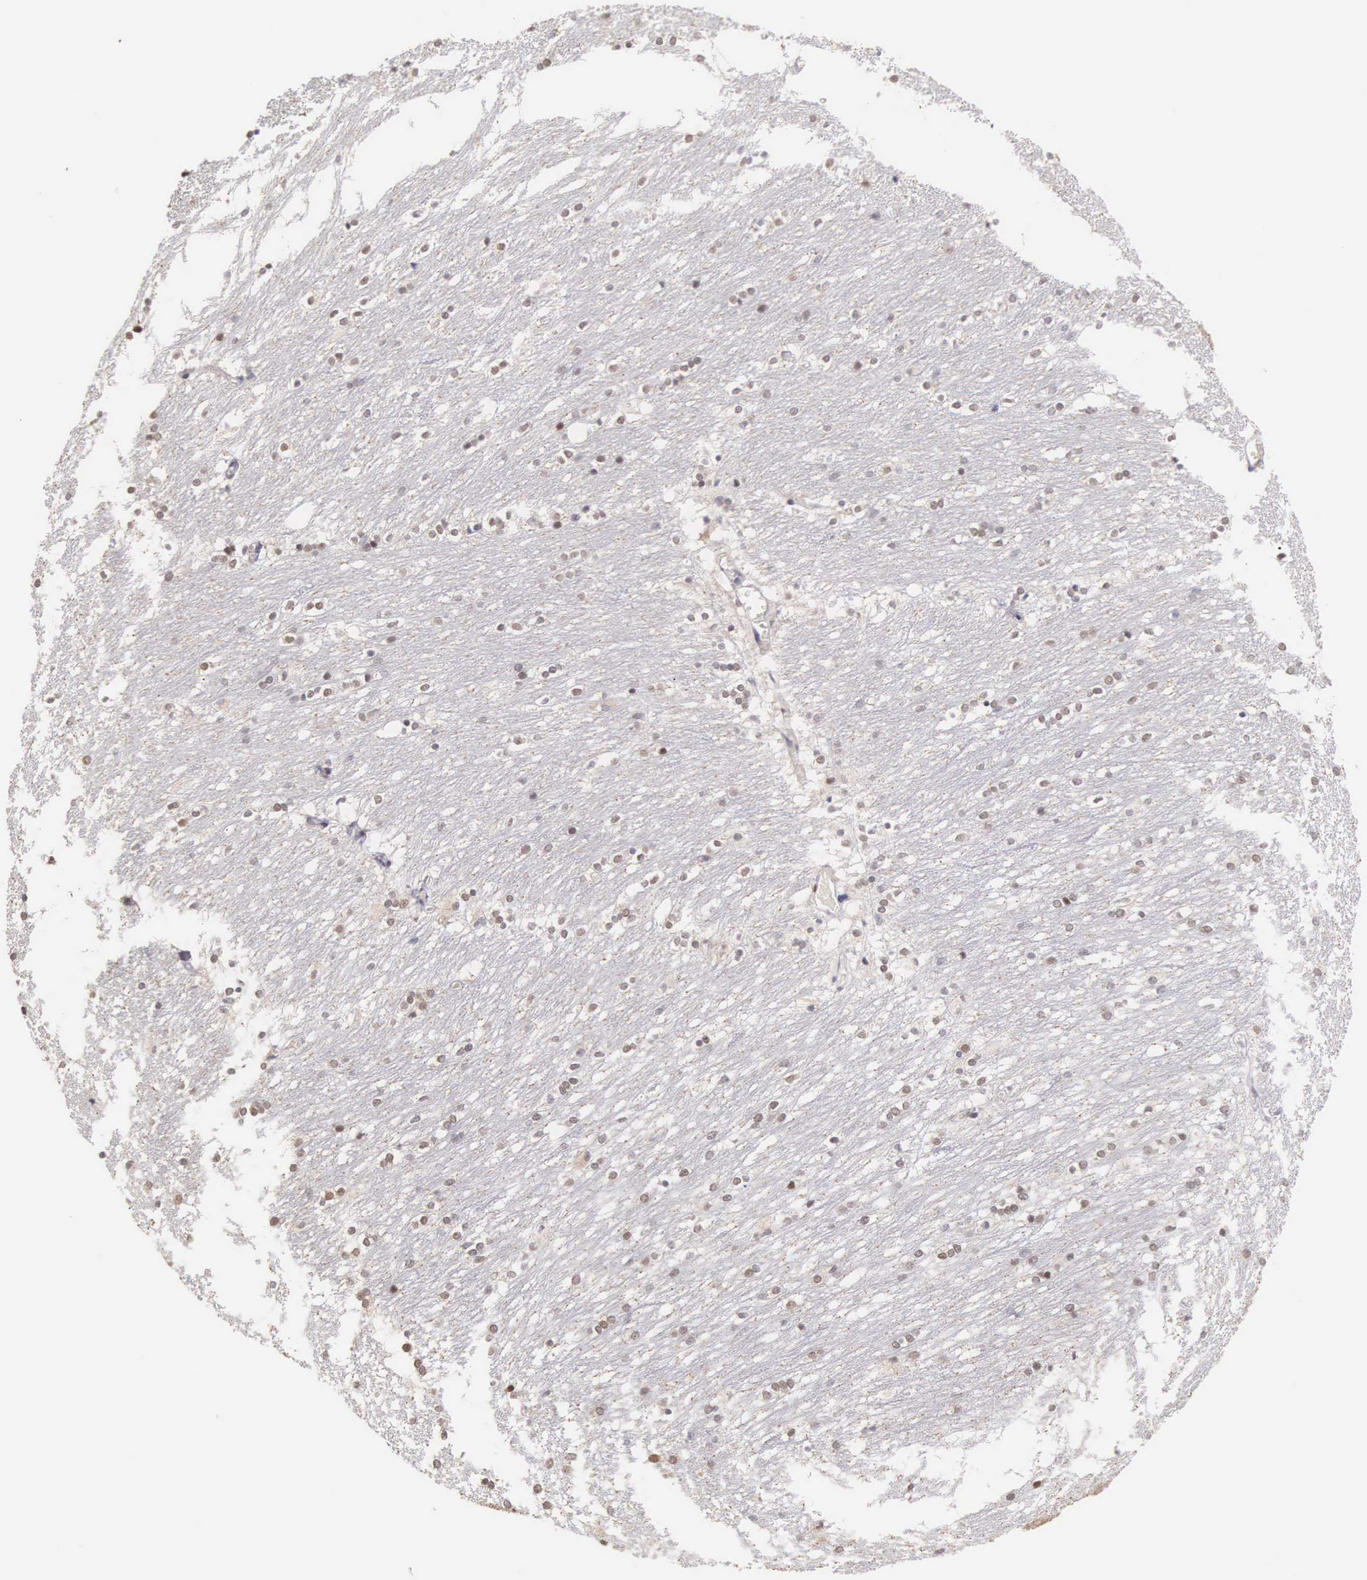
{"staining": {"intensity": "weak", "quantity": "25%-75%", "location": "cytoplasmic/membranous"}, "tissue": "caudate", "cell_type": "Glial cells", "image_type": "normal", "snomed": [{"axis": "morphology", "description": "Normal tissue, NOS"}, {"axis": "topography", "description": "Lateral ventricle wall"}], "caption": "Protein expression analysis of unremarkable caudate displays weak cytoplasmic/membranous staining in approximately 25%-75% of glial cells. (brown staining indicates protein expression, while blue staining denotes nuclei).", "gene": "HMGXB4", "patient": {"sex": "female", "age": 19}}